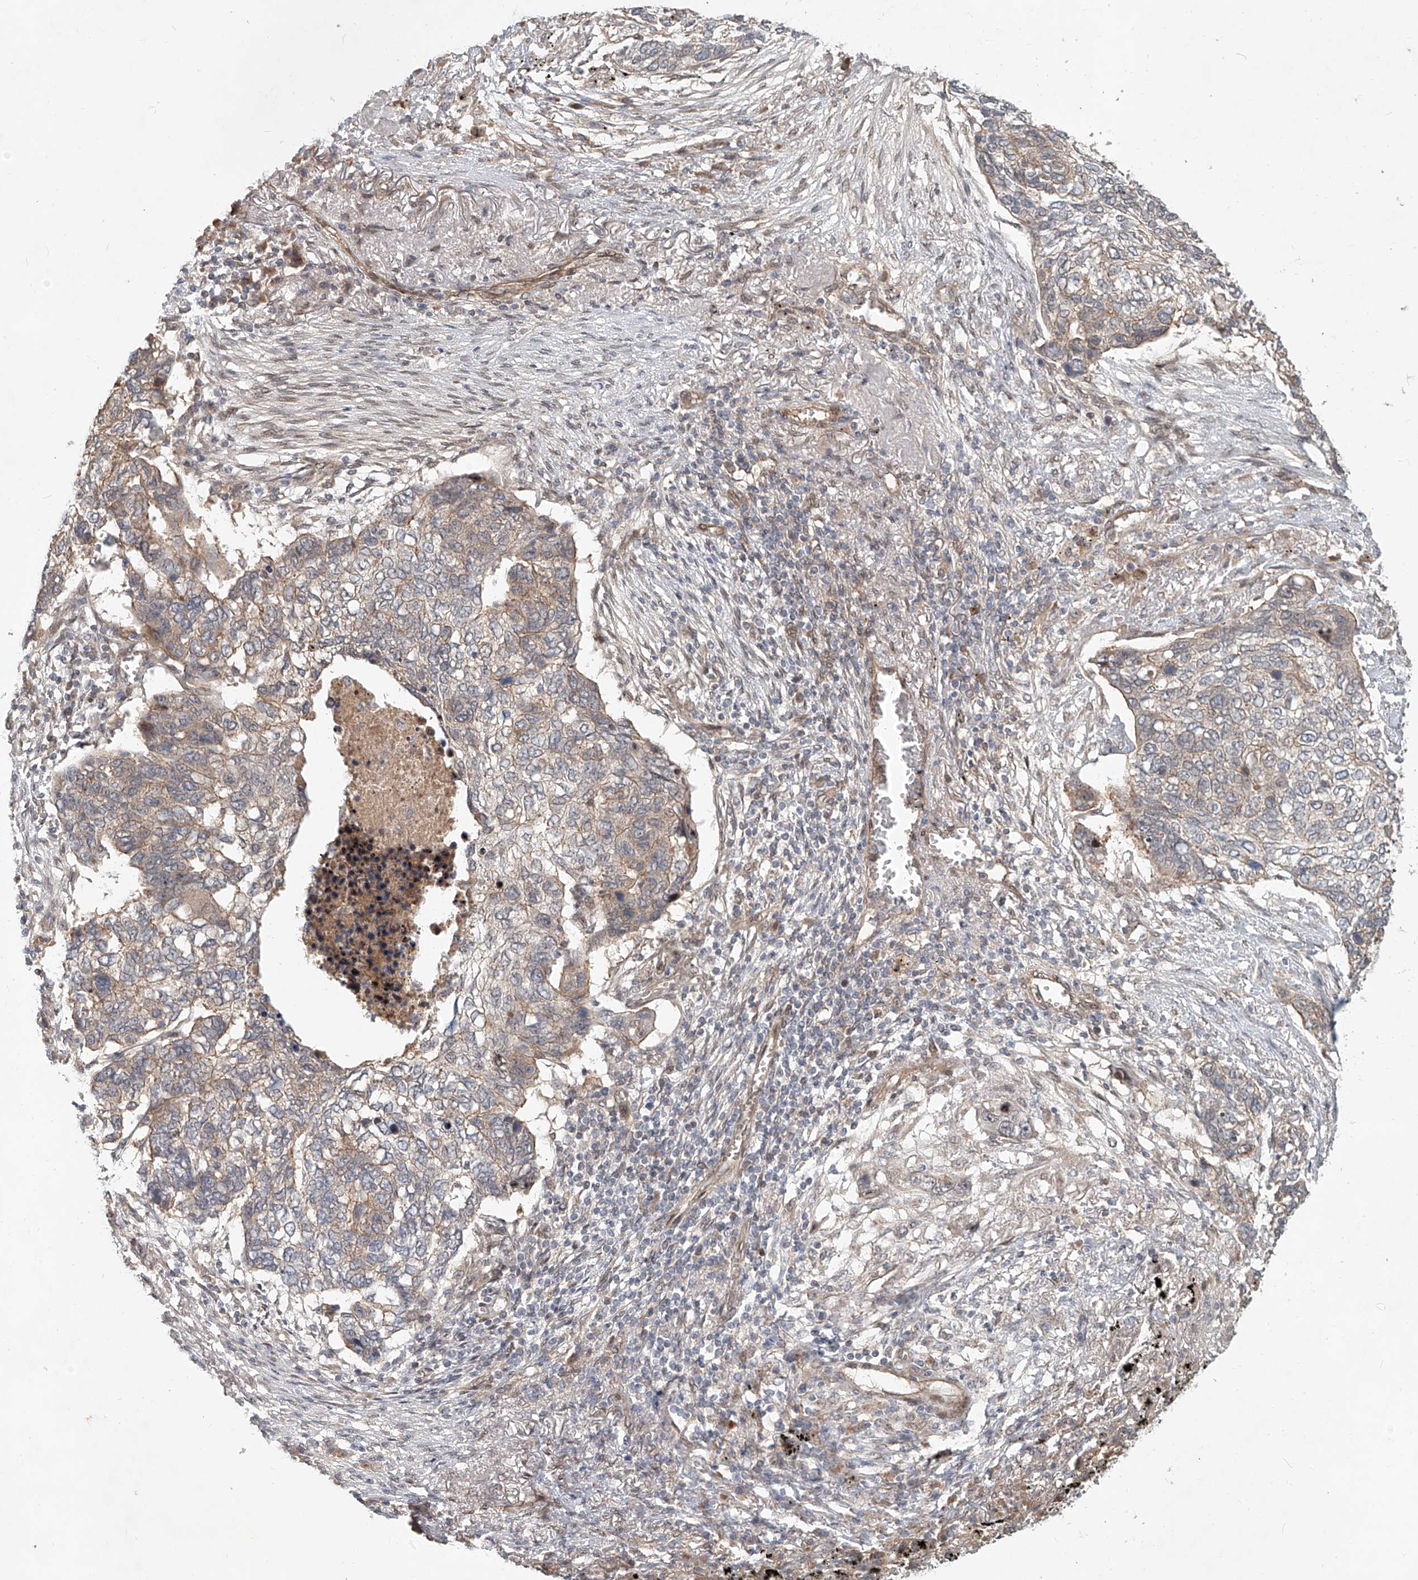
{"staining": {"intensity": "weak", "quantity": "<25%", "location": "cytoplasmic/membranous"}, "tissue": "lung cancer", "cell_type": "Tumor cells", "image_type": "cancer", "snomed": [{"axis": "morphology", "description": "Squamous cell carcinoma, NOS"}, {"axis": "topography", "description": "Lung"}], "caption": "Immunohistochemistry (IHC) of human lung cancer exhibits no expression in tumor cells.", "gene": "SASH1", "patient": {"sex": "female", "age": 63}}